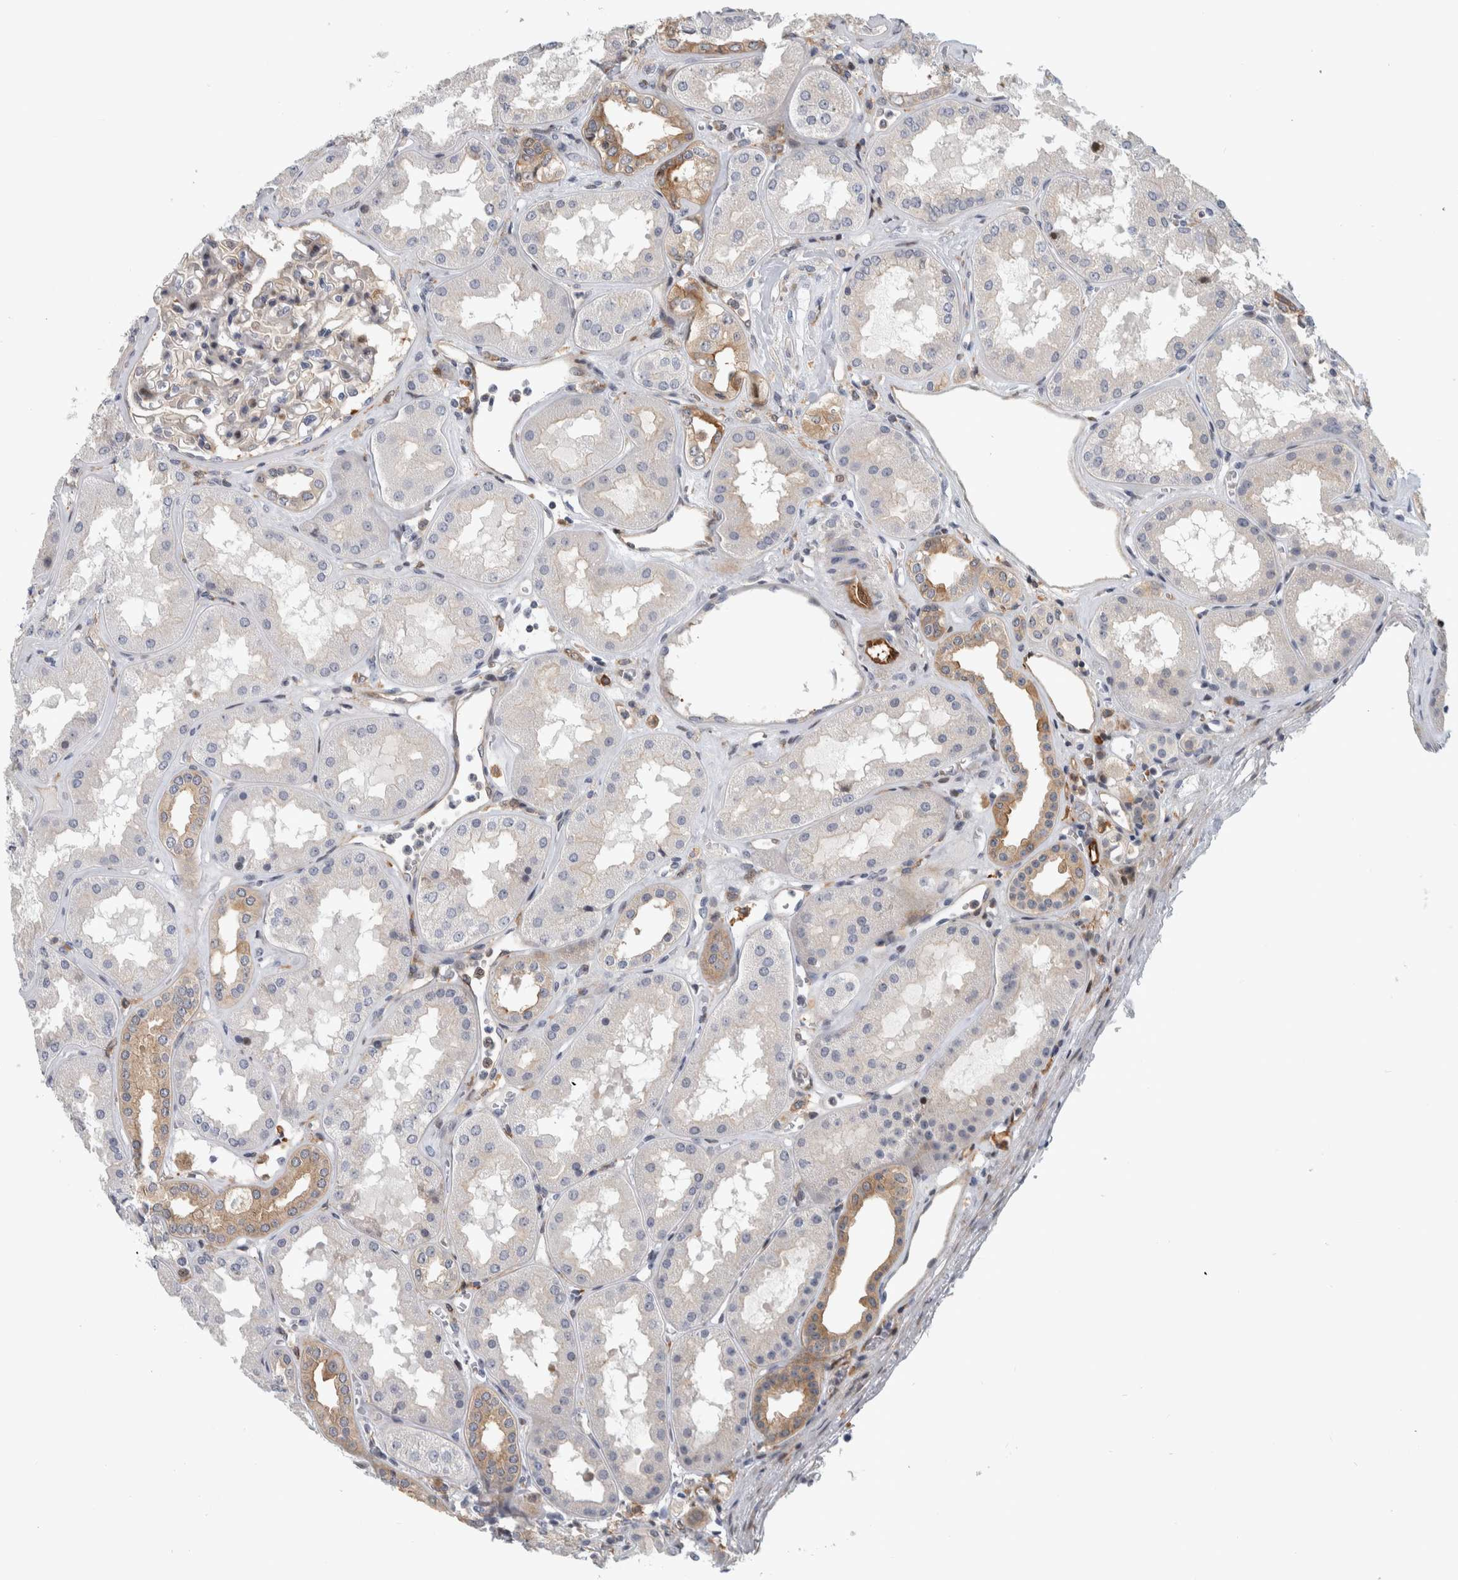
{"staining": {"intensity": "moderate", "quantity": "<25%", "location": "nuclear"}, "tissue": "kidney", "cell_type": "Cells in glomeruli", "image_type": "normal", "snomed": [{"axis": "morphology", "description": "Normal tissue, NOS"}, {"axis": "topography", "description": "Kidney"}], "caption": "A photomicrograph of kidney stained for a protein shows moderate nuclear brown staining in cells in glomeruli.", "gene": "MSL1", "patient": {"sex": "female", "age": 56}}